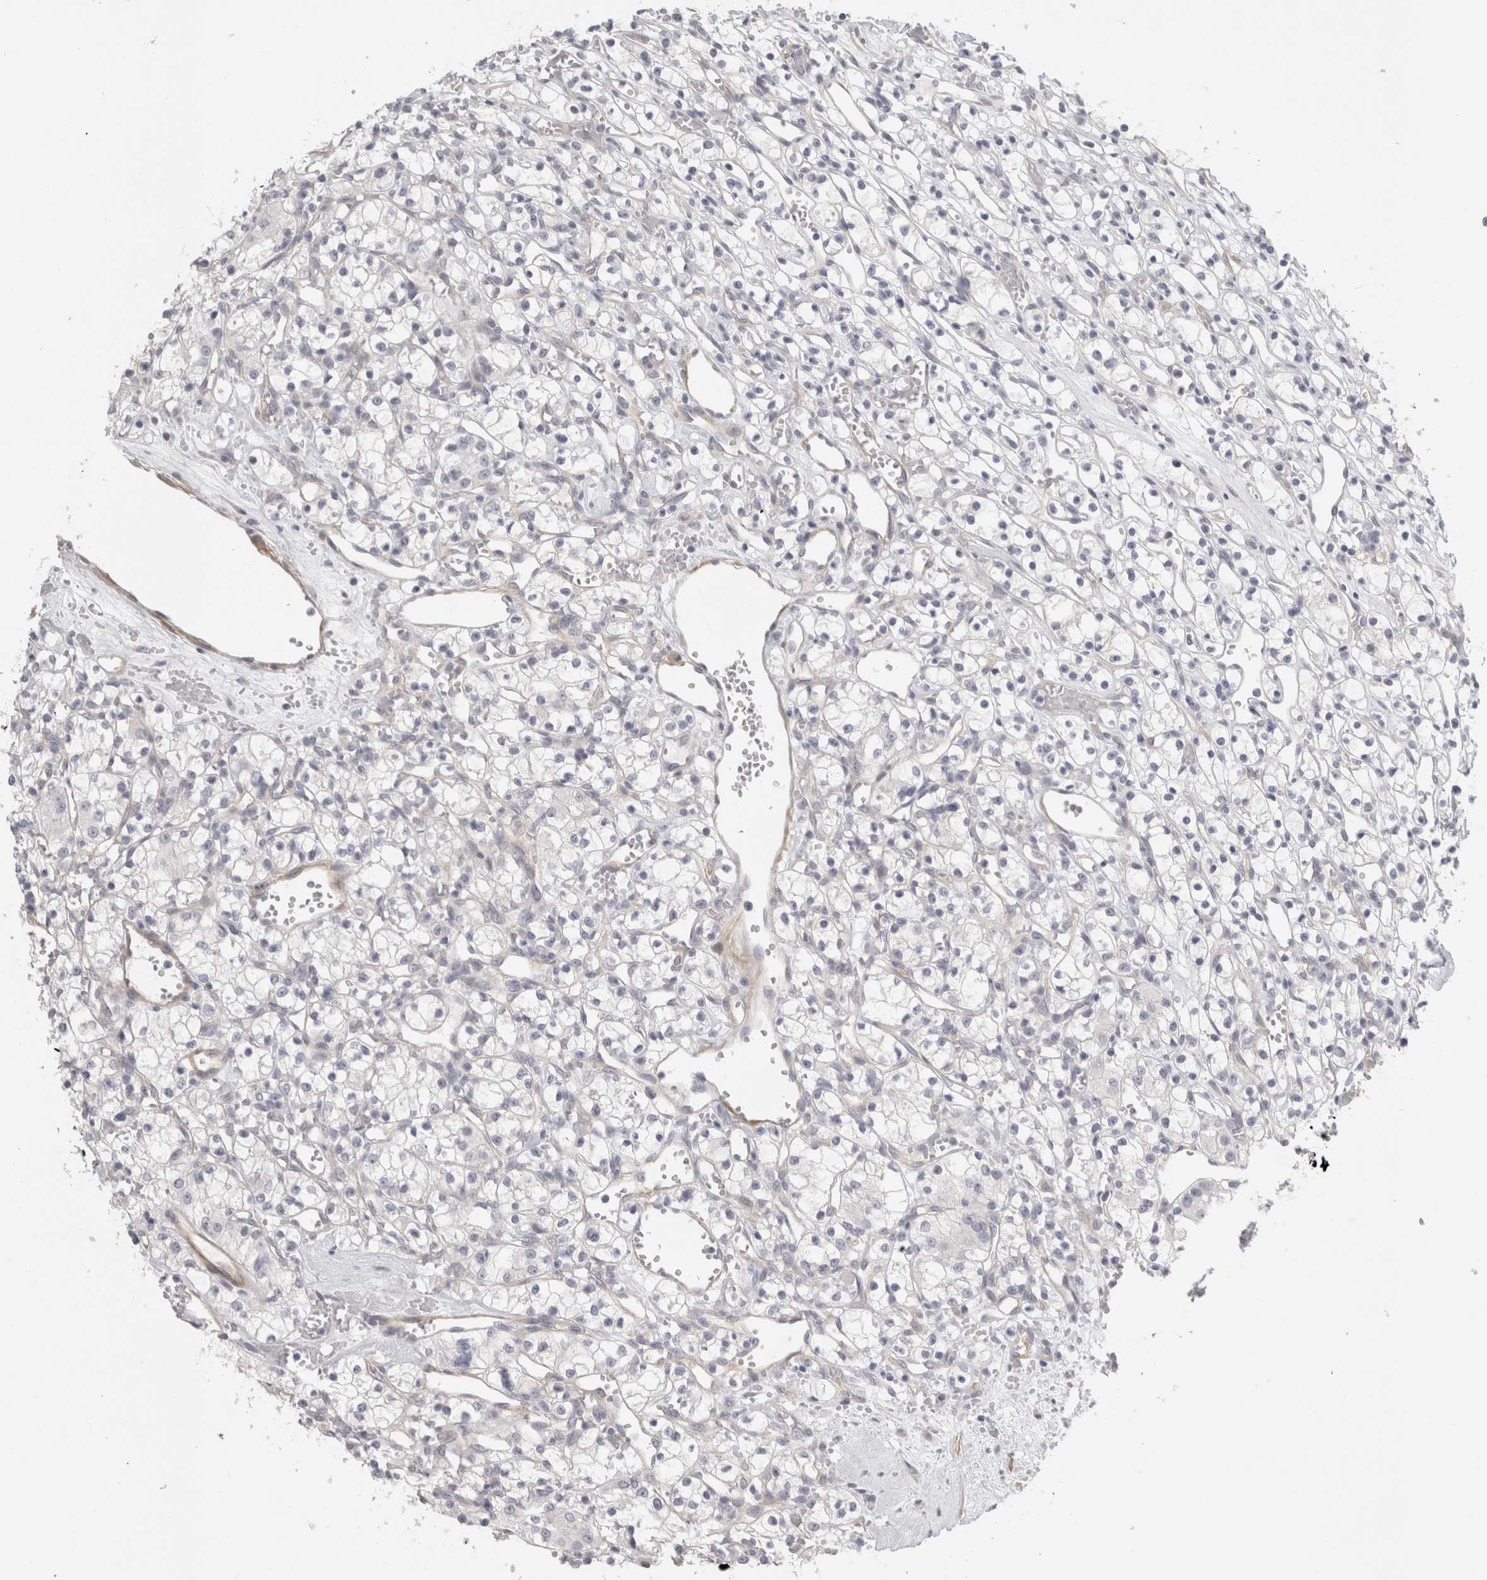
{"staining": {"intensity": "negative", "quantity": "none", "location": "none"}, "tissue": "renal cancer", "cell_type": "Tumor cells", "image_type": "cancer", "snomed": [{"axis": "morphology", "description": "Adenocarcinoma, NOS"}, {"axis": "topography", "description": "Kidney"}], "caption": "High magnification brightfield microscopy of renal cancer stained with DAB (3,3'-diaminobenzidine) (brown) and counterstained with hematoxylin (blue): tumor cells show no significant expression.", "gene": "FBLIM1", "patient": {"sex": "female", "age": 59}}